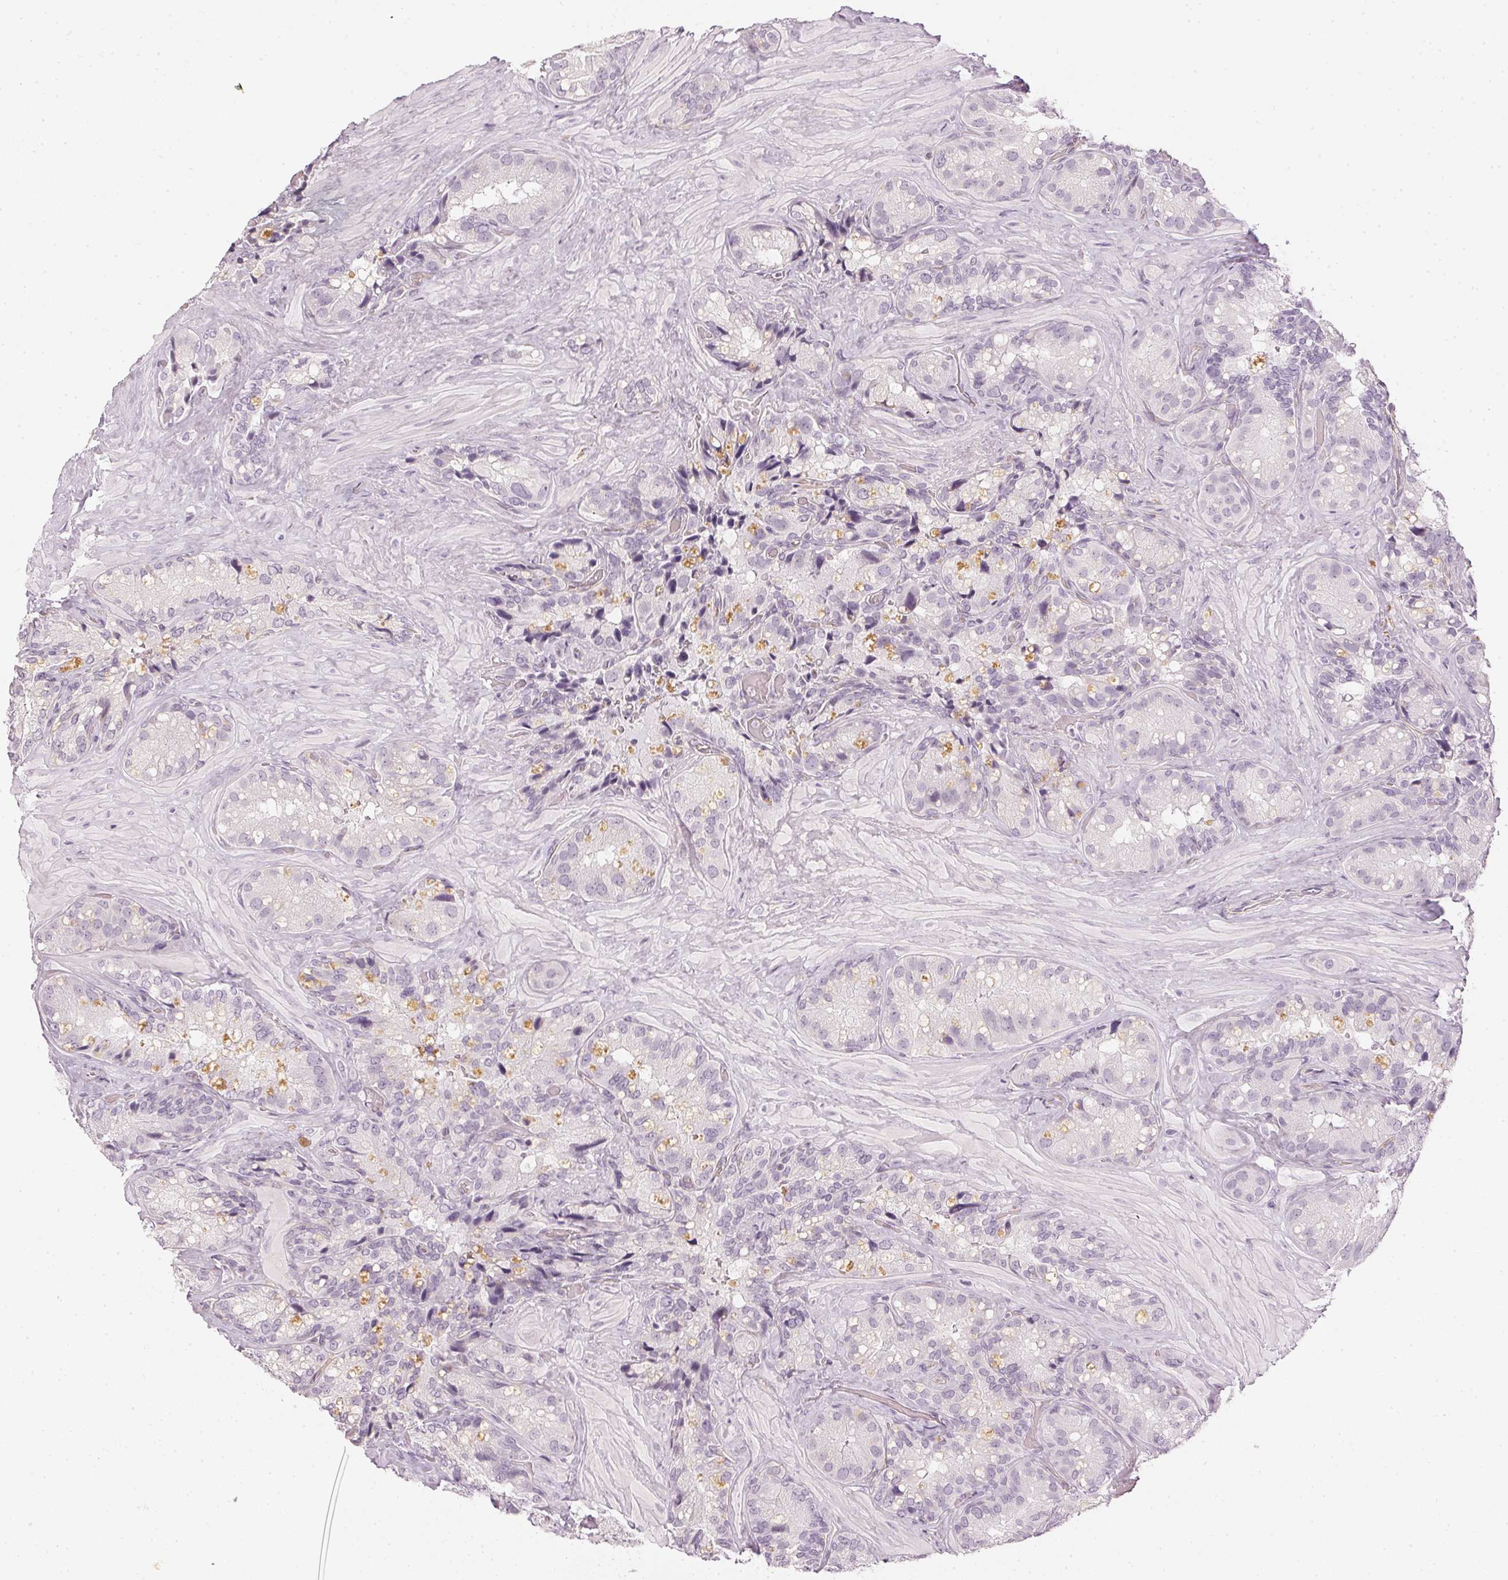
{"staining": {"intensity": "weak", "quantity": "<25%", "location": "cytoplasmic/membranous"}, "tissue": "seminal vesicle", "cell_type": "Glandular cells", "image_type": "normal", "snomed": [{"axis": "morphology", "description": "Normal tissue, NOS"}, {"axis": "topography", "description": "Seminal veicle"}], "caption": "Benign seminal vesicle was stained to show a protein in brown. There is no significant expression in glandular cells. (DAB (3,3'-diaminobenzidine) immunohistochemistry (IHC), high magnification).", "gene": "APLP1", "patient": {"sex": "male", "age": 60}}